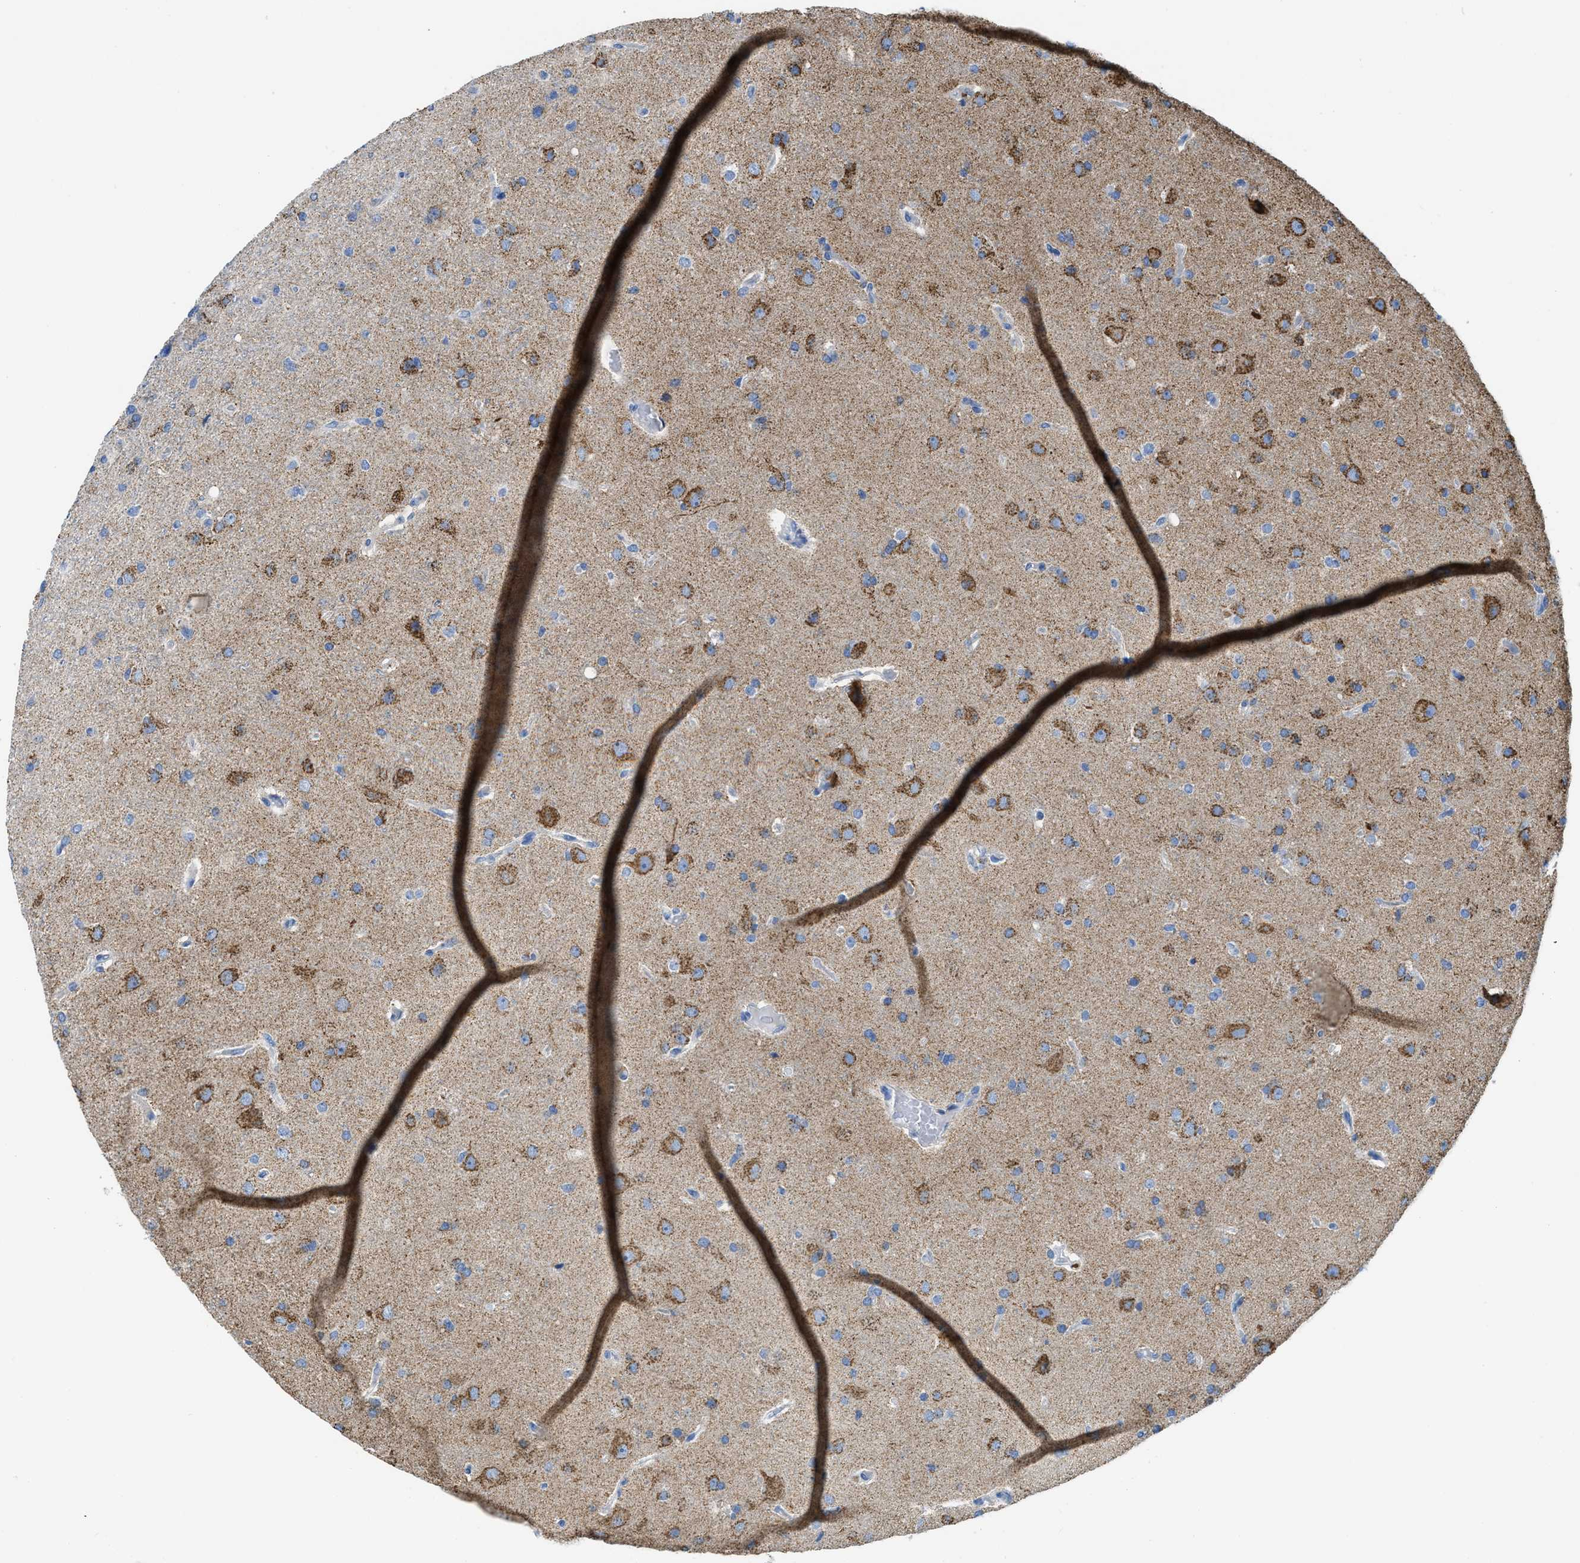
{"staining": {"intensity": "moderate", "quantity": ">75%", "location": "cytoplasmic/membranous"}, "tissue": "glioma", "cell_type": "Tumor cells", "image_type": "cancer", "snomed": [{"axis": "morphology", "description": "Glioma, malignant, High grade"}, {"axis": "topography", "description": "Brain"}], "caption": "Protein staining of malignant glioma (high-grade) tissue demonstrates moderate cytoplasmic/membranous positivity in approximately >75% of tumor cells.", "gene": "SLC25A13", "patient": {"sex": "female", "age": 58}}